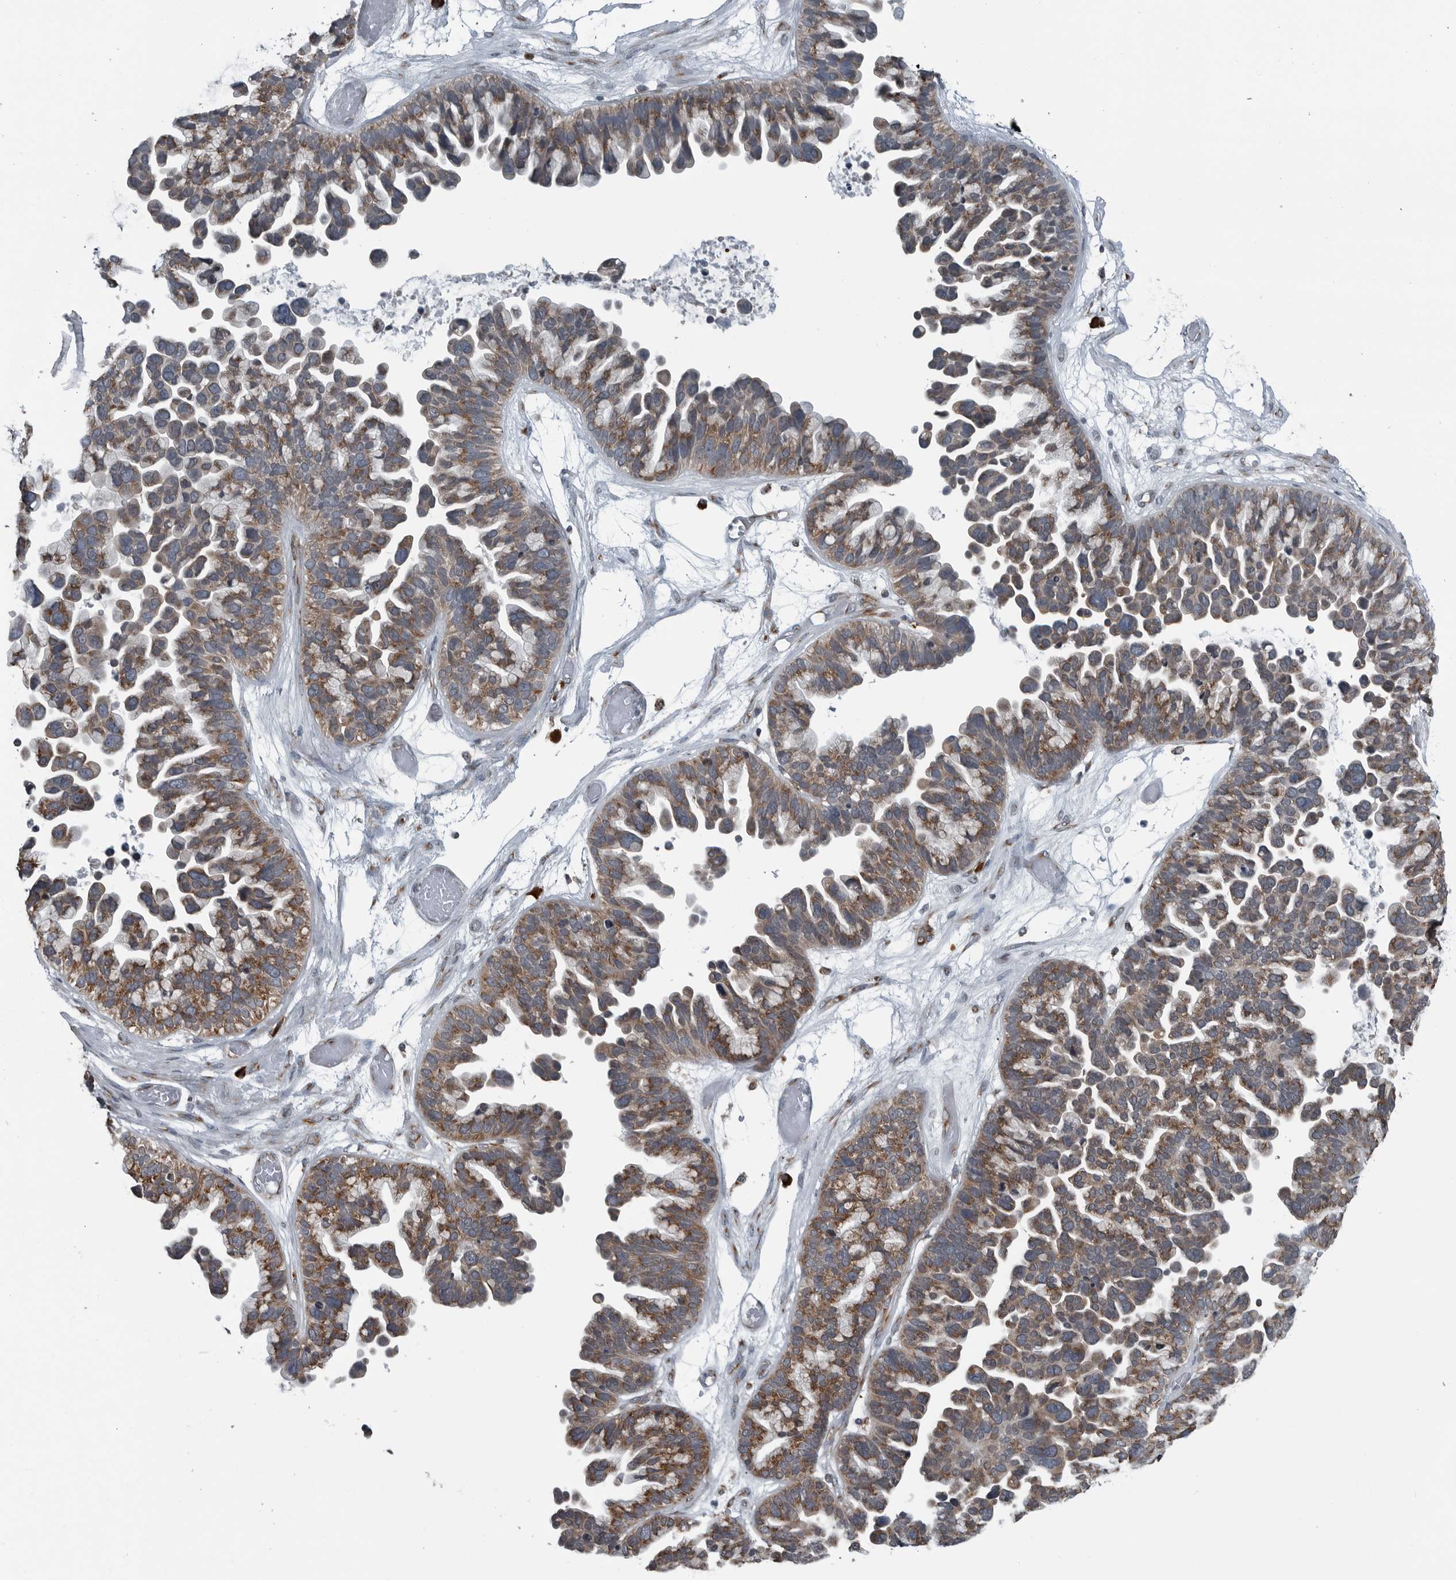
{"staining": {"intensity": "weak", "quantity": ">75%", "location": "cytoplasmic/membranous"}, "tissue": "ovarian cancer", "cell_type": "Tumor cells", "image_type": "cancer", "snomed": [{"axis": "morphology", "description": "Cystadenocarcinoma, serous, NOS"}, {"axis": "topography", "description": "Ovary"}], "caption": "A micrograph showing weak cytoplasmic/membranous positivity in about >75% of tumor cells in ovarian serous cystadenocarcinoma, as visualized by brown immunohistochemical staining.", "gene": "CEP85", "patient": {"sex": "female", "age": 56}}